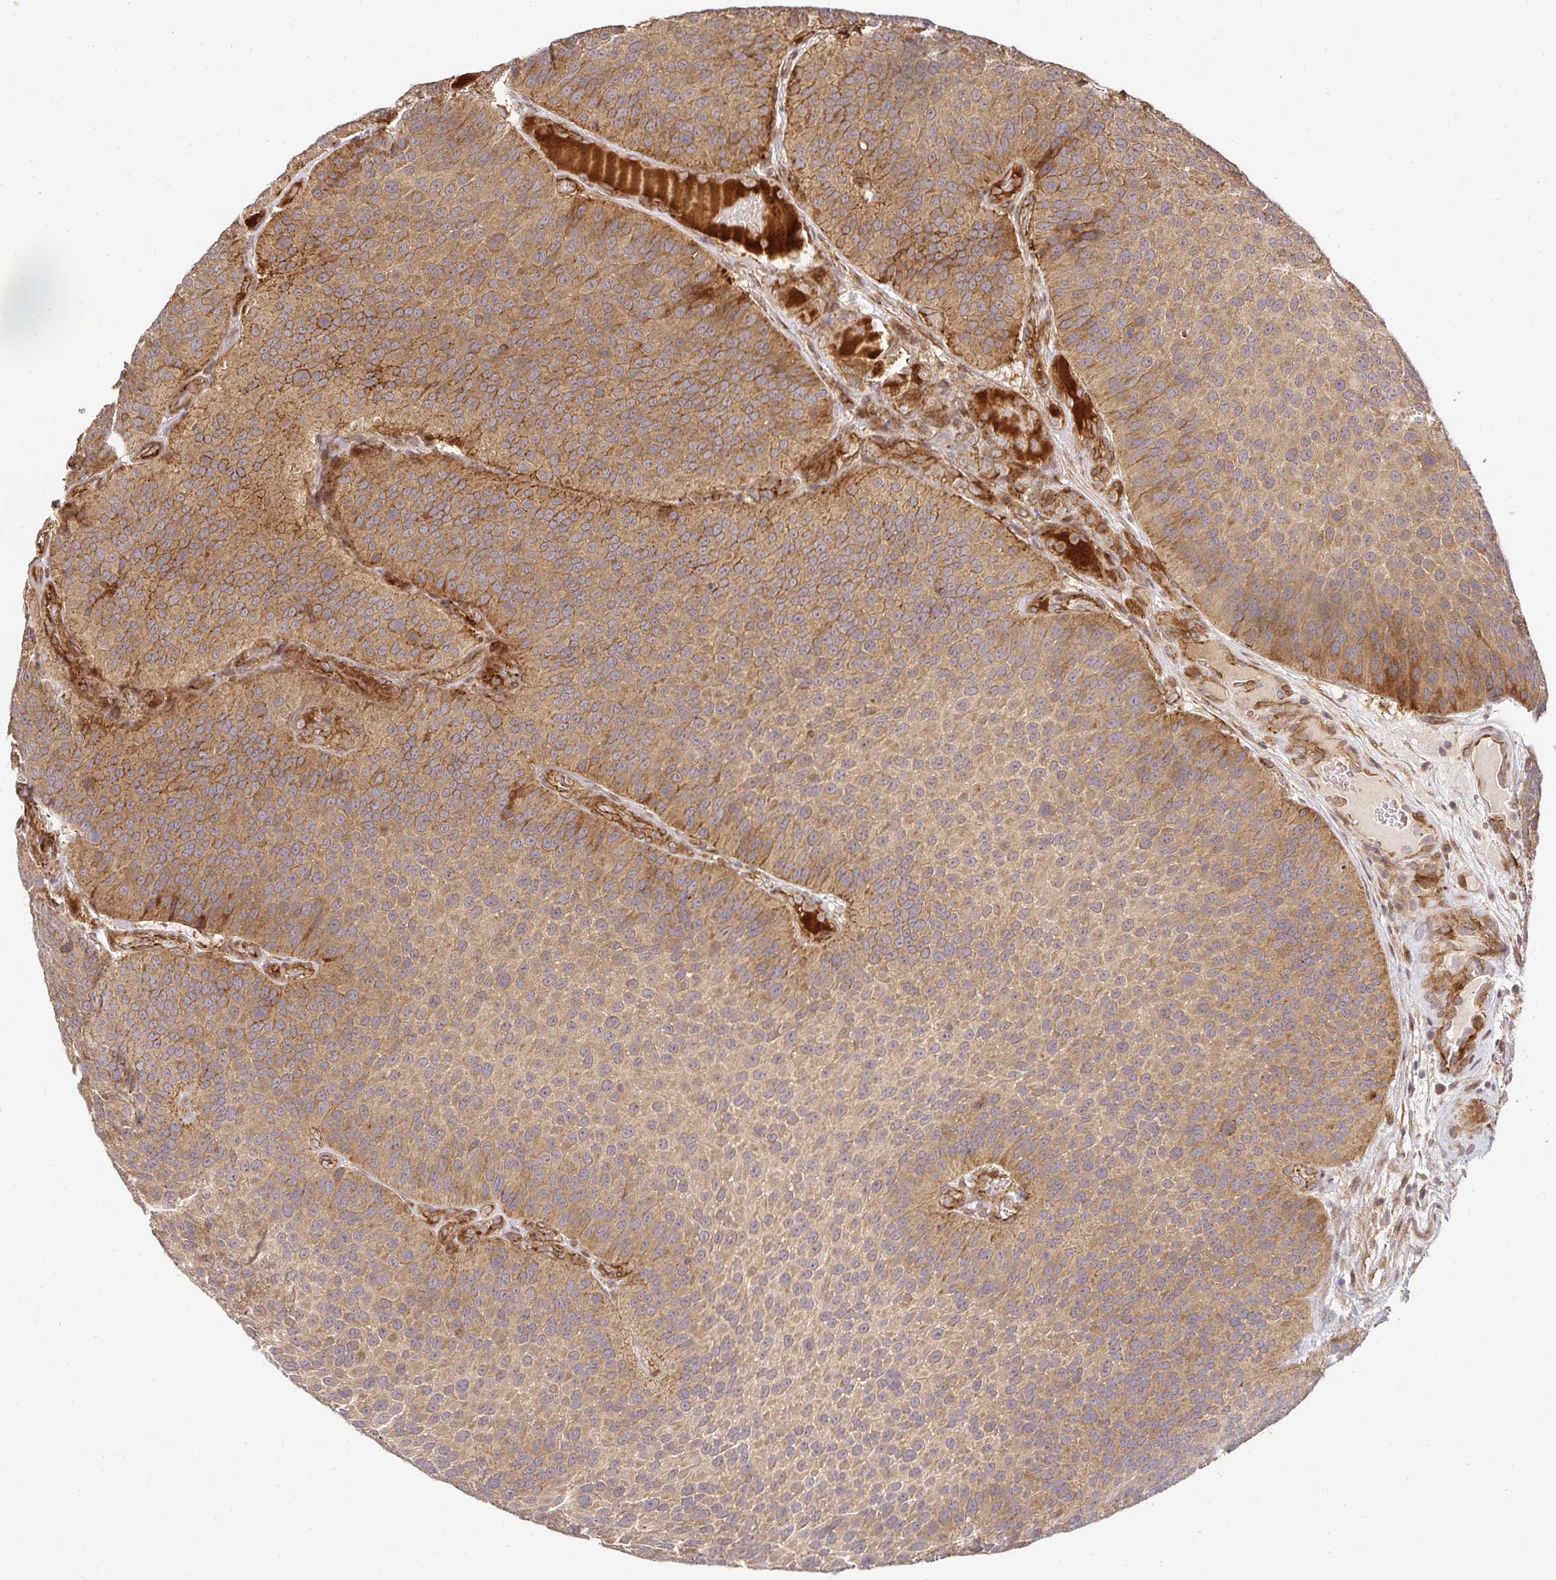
{"staining": {"intensity": "moderate", "quantity": "25%-75%", "location": "cytoplasmic/membranous"}, "tissue": "urothelial cancer", "cell_type": "Tumor cells", "image_type": "cancer", "snomed": [{"axis": "morphology", "description": "Urothelial carcinoma, Low grade"}, {"axis": "topography", "description": "Urinary bladder"}], "caption": "Low-grade urothelial carcinoma stained with immunohistochemistry (IHC) reveals moderate cytoplasmic/membranous staining in approximately 25%-75% of tumor cells. Ihc stains the protein of interest in brown and the nuclei are stained blue.", "gene": "PSMA4", "patient": {"sex": "male", "age": 76}}